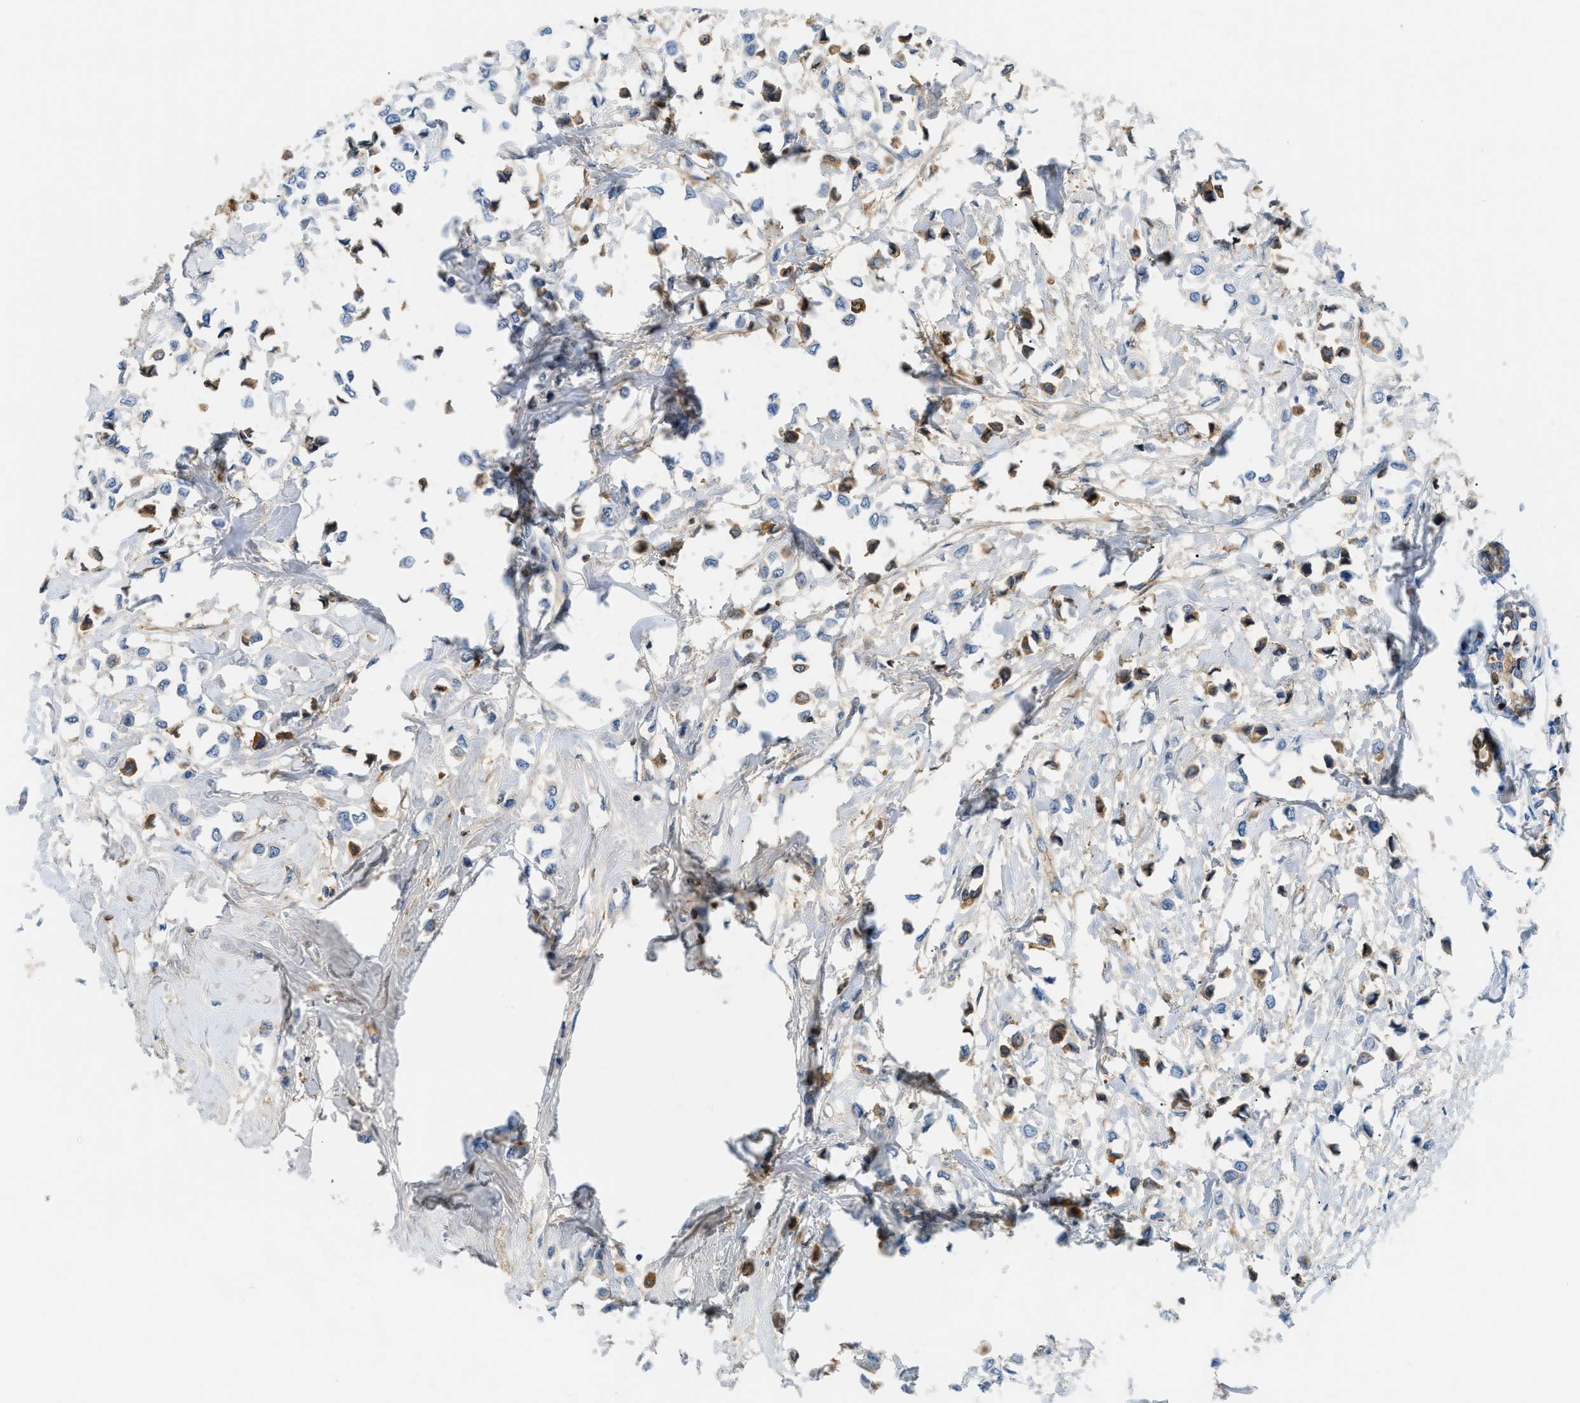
{"staining": {"intensity": "moderate", "quantity": "<25%", "location": "cytoplasmic/membranous"}, "tissue": "breast cancer", "cell_type": "Tumor cells", "image_type": "cancer", "snomed": [{"axis": "morphology", "description": "Lobular carcinoma"}, {"axis": "topography", "description": "Breast"}], "caption": "An IHC micrograph of tumor tissue is shown. Protein staining in brown highlights moderate cytoplasmic/membranous positivity in breast cancer within tumor cells.", "gene": "CFI", "patient": {"sex": "female", "age": 51}}